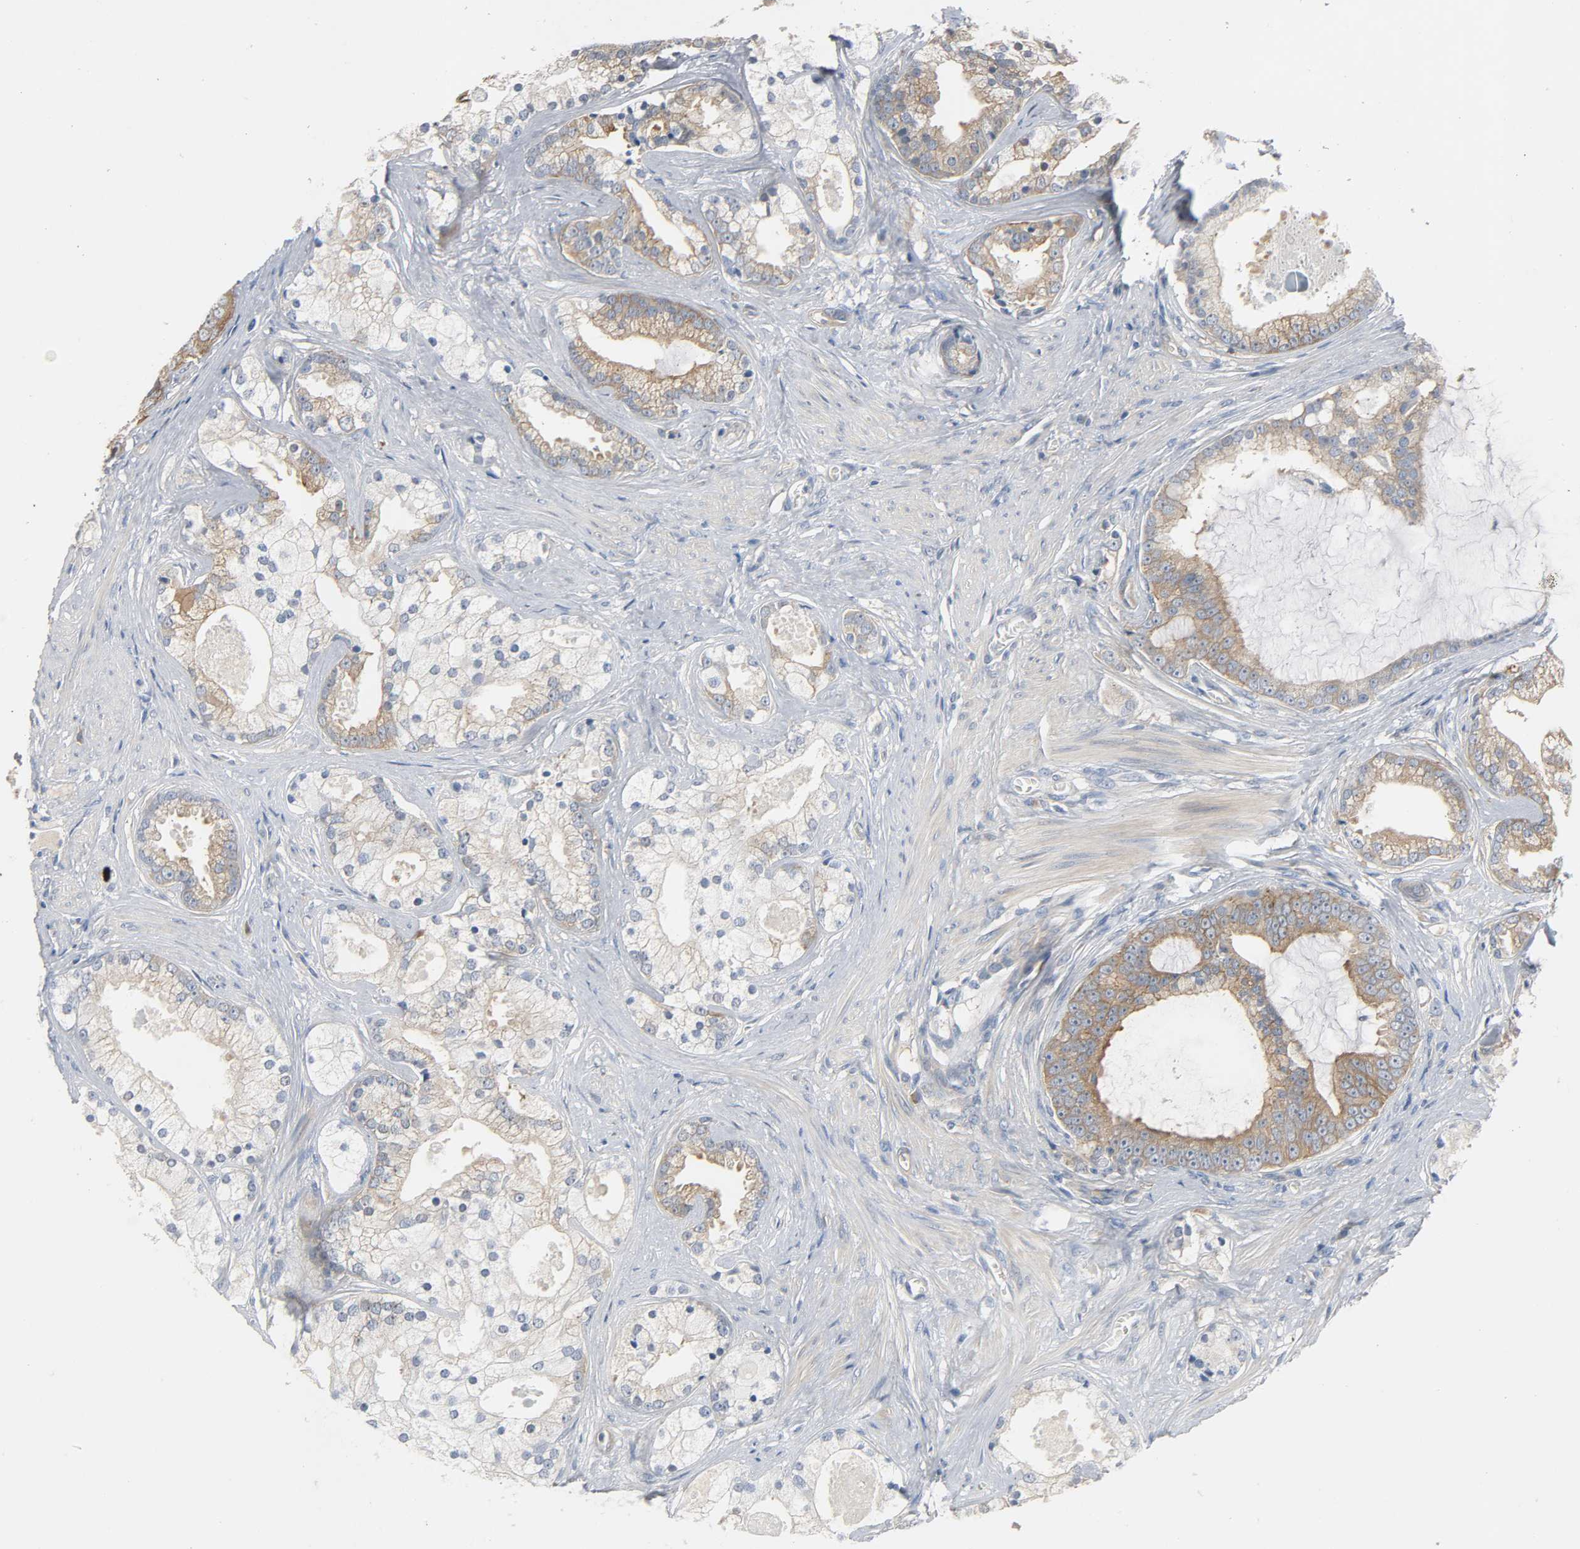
{"staining": {"intensity": "moderate", "quantity": ">75%", "location": "cytoplasmic/membranous"}, "tissue": "prostate cancer", "cell_type": "Tumor cells", "image_type": "cancer", "snomed": [{"axis": "morphology", "description": "Adenocarcinoma, Low grade"}, {"axis": "topography", "description": "Prostate"}], "caption": "High-magnification brightfield microscopy of low-grade adenocarcinoma (prostate) stained with DAB (3,3'-diaminobenzidine) (brown) and counterstained with hematoxylin (blue). tumor cells exhibit moderate cytoplasmic/membranous staining is identified in about>75% of cells.", "gene": "ARPC1A", "patient": {"sex": "male", "age": 58}}